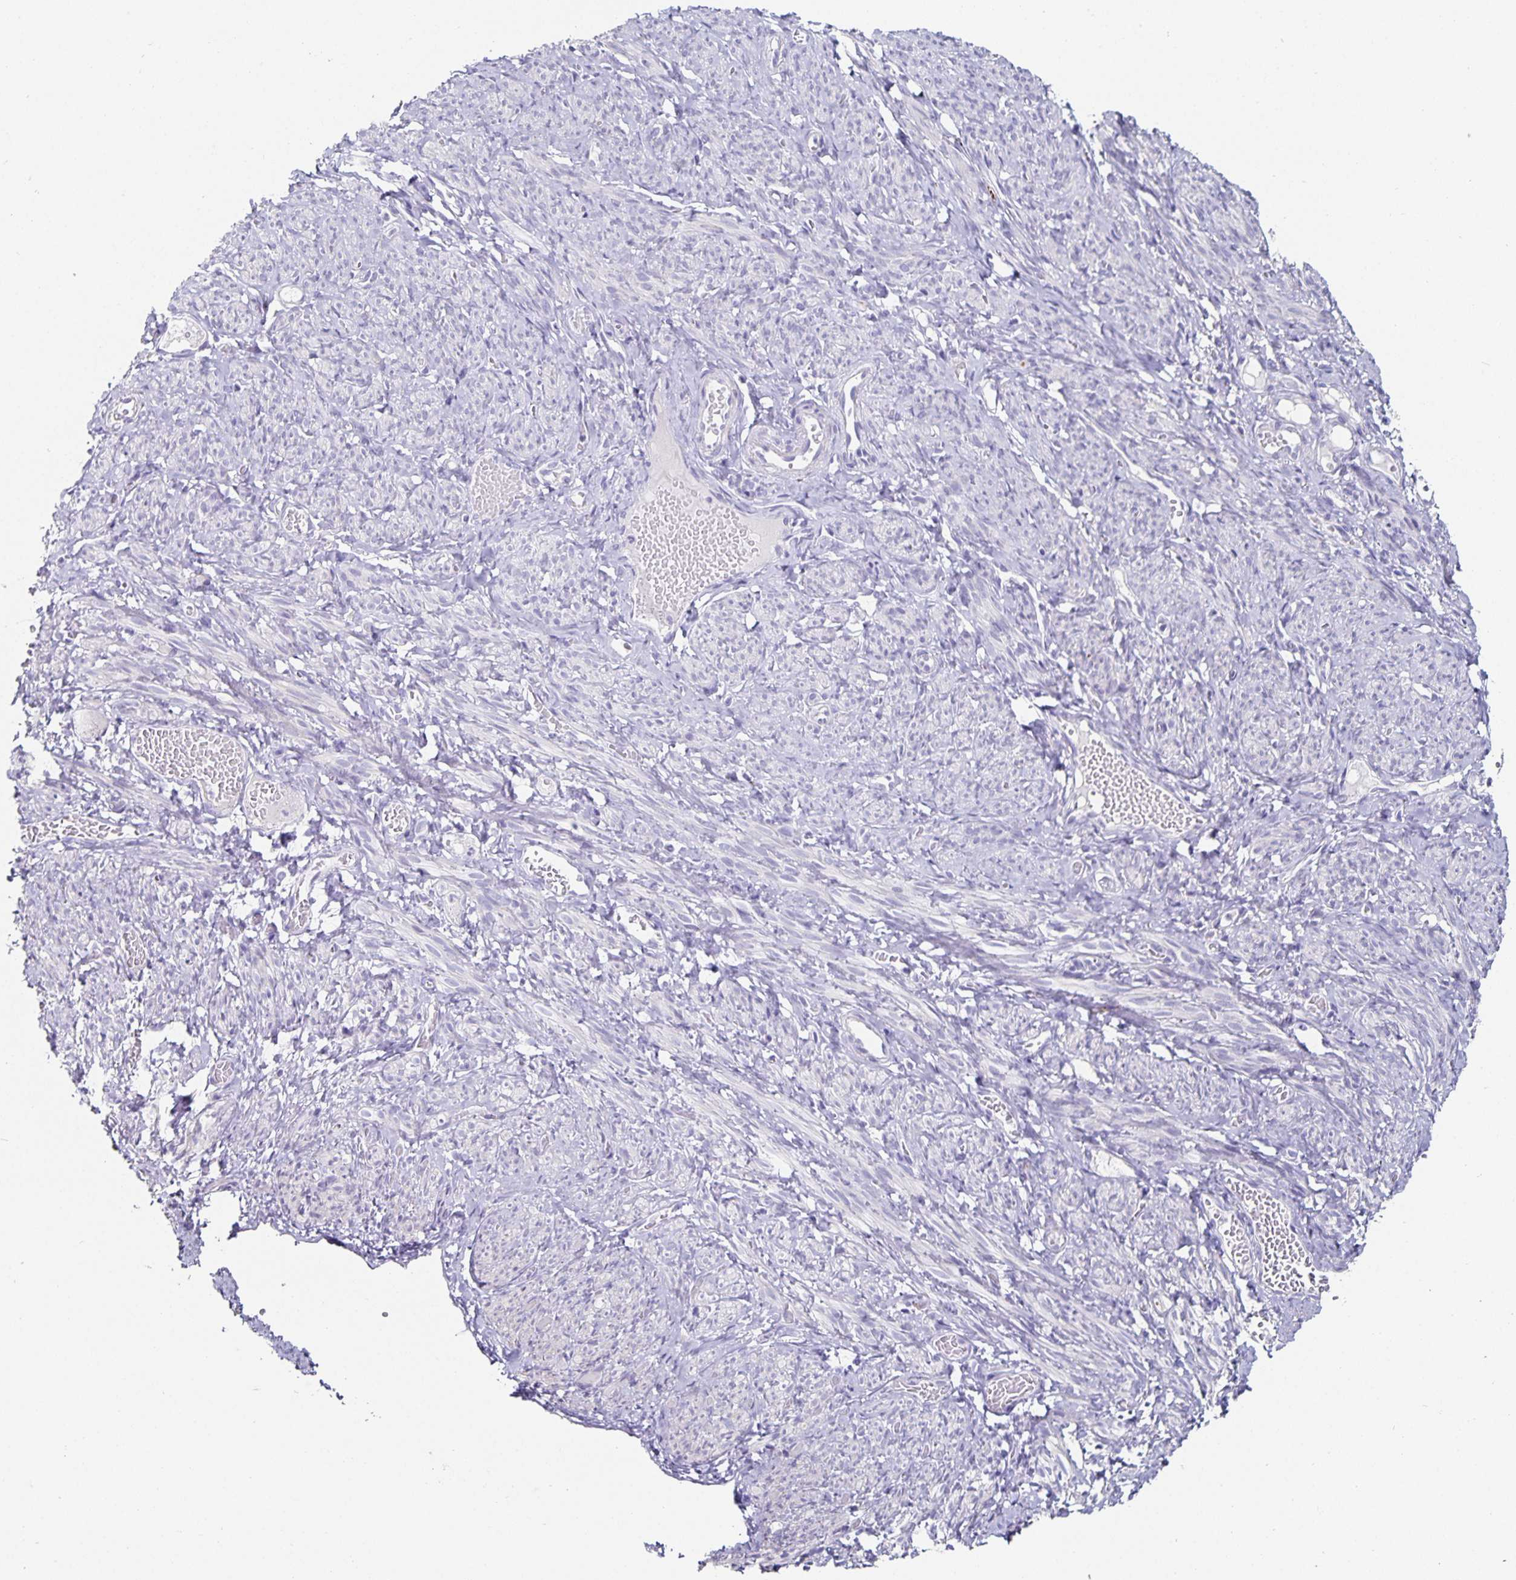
{"staining": {"intensity": "moderate", "quantity": "<25%", "location": "cytoplasmic/membranous"}, "tissue": "smooth muscle", "cell_type": "Smooth muscle cells", "image_type": "normal", "snomed": [{"axis": "morphology", "description": "Normal tissue, NOS"}, {"axis": "topography", "description": "Smooth muscle"}], "caption": "Moderate cytoplasmic/membranous expression is seen in approximately <25% of smooth muscle cells in unremarkable smooth muscle. Immunohistochemistry (ihc) stains the protein of interest in brown and the nuclei are stained blue.", "gene": "CHGA", "patient": {"sex": "female", "age": 65}}